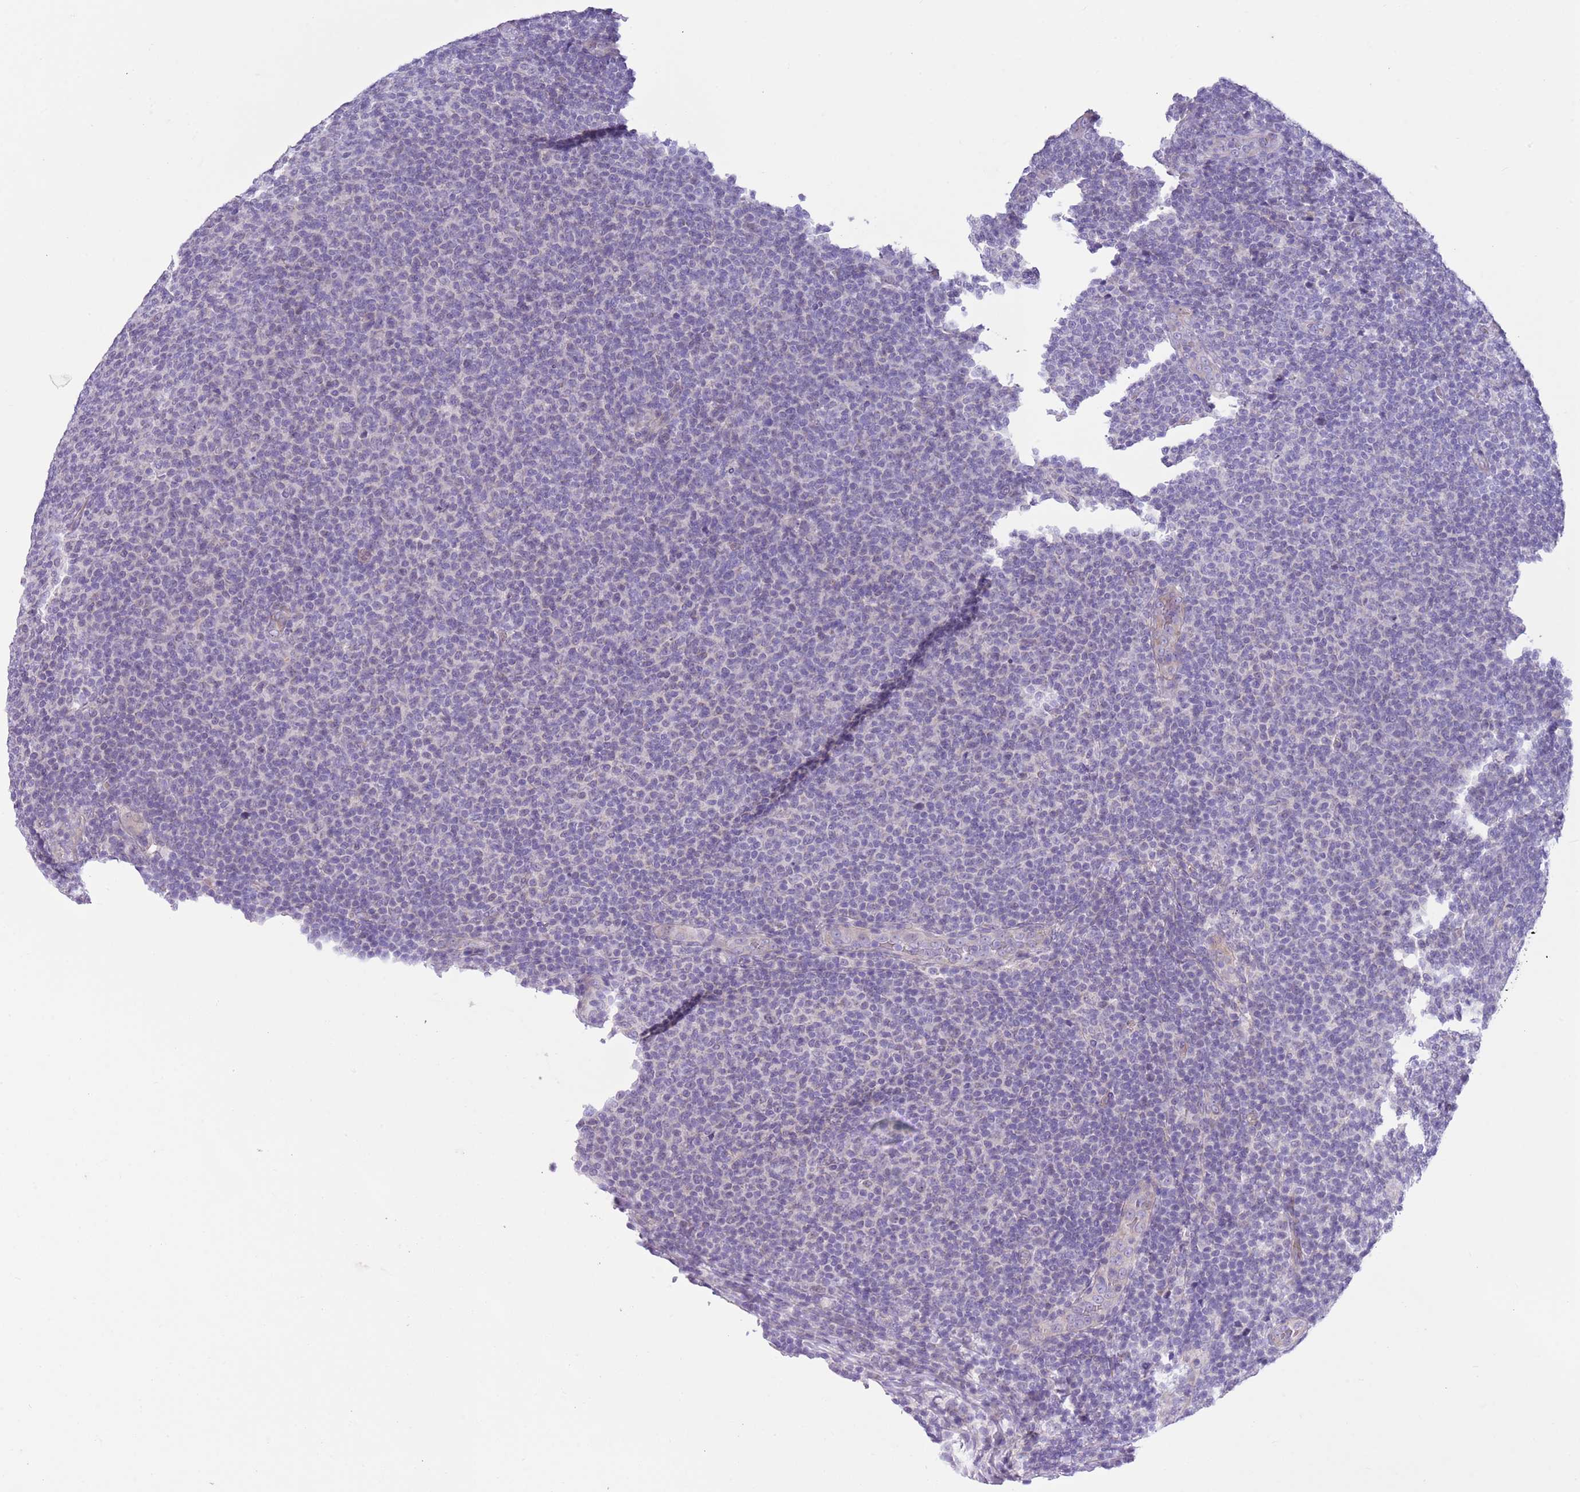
{"staining": {"intensity": "negative", "quantity": "none", "location": "none"}, "tissue": "lymphoma", "cell_type": "Tumor cells", "image_type": "cancer", "snomed": [{"axis": "morphology", "description": "Malignant lymphoma, non-Hodgkin's type, Low grade"}, {"axis": "topography", "description": "Lymph node"}], "caption": "A high-resolution histopathology image shows immunohistochemistry (IHC) staining of lymphoma, which displays no significant expression in tumor cells.", "gene": "NET1", "patient": {"sex": "male", "age": 66}}